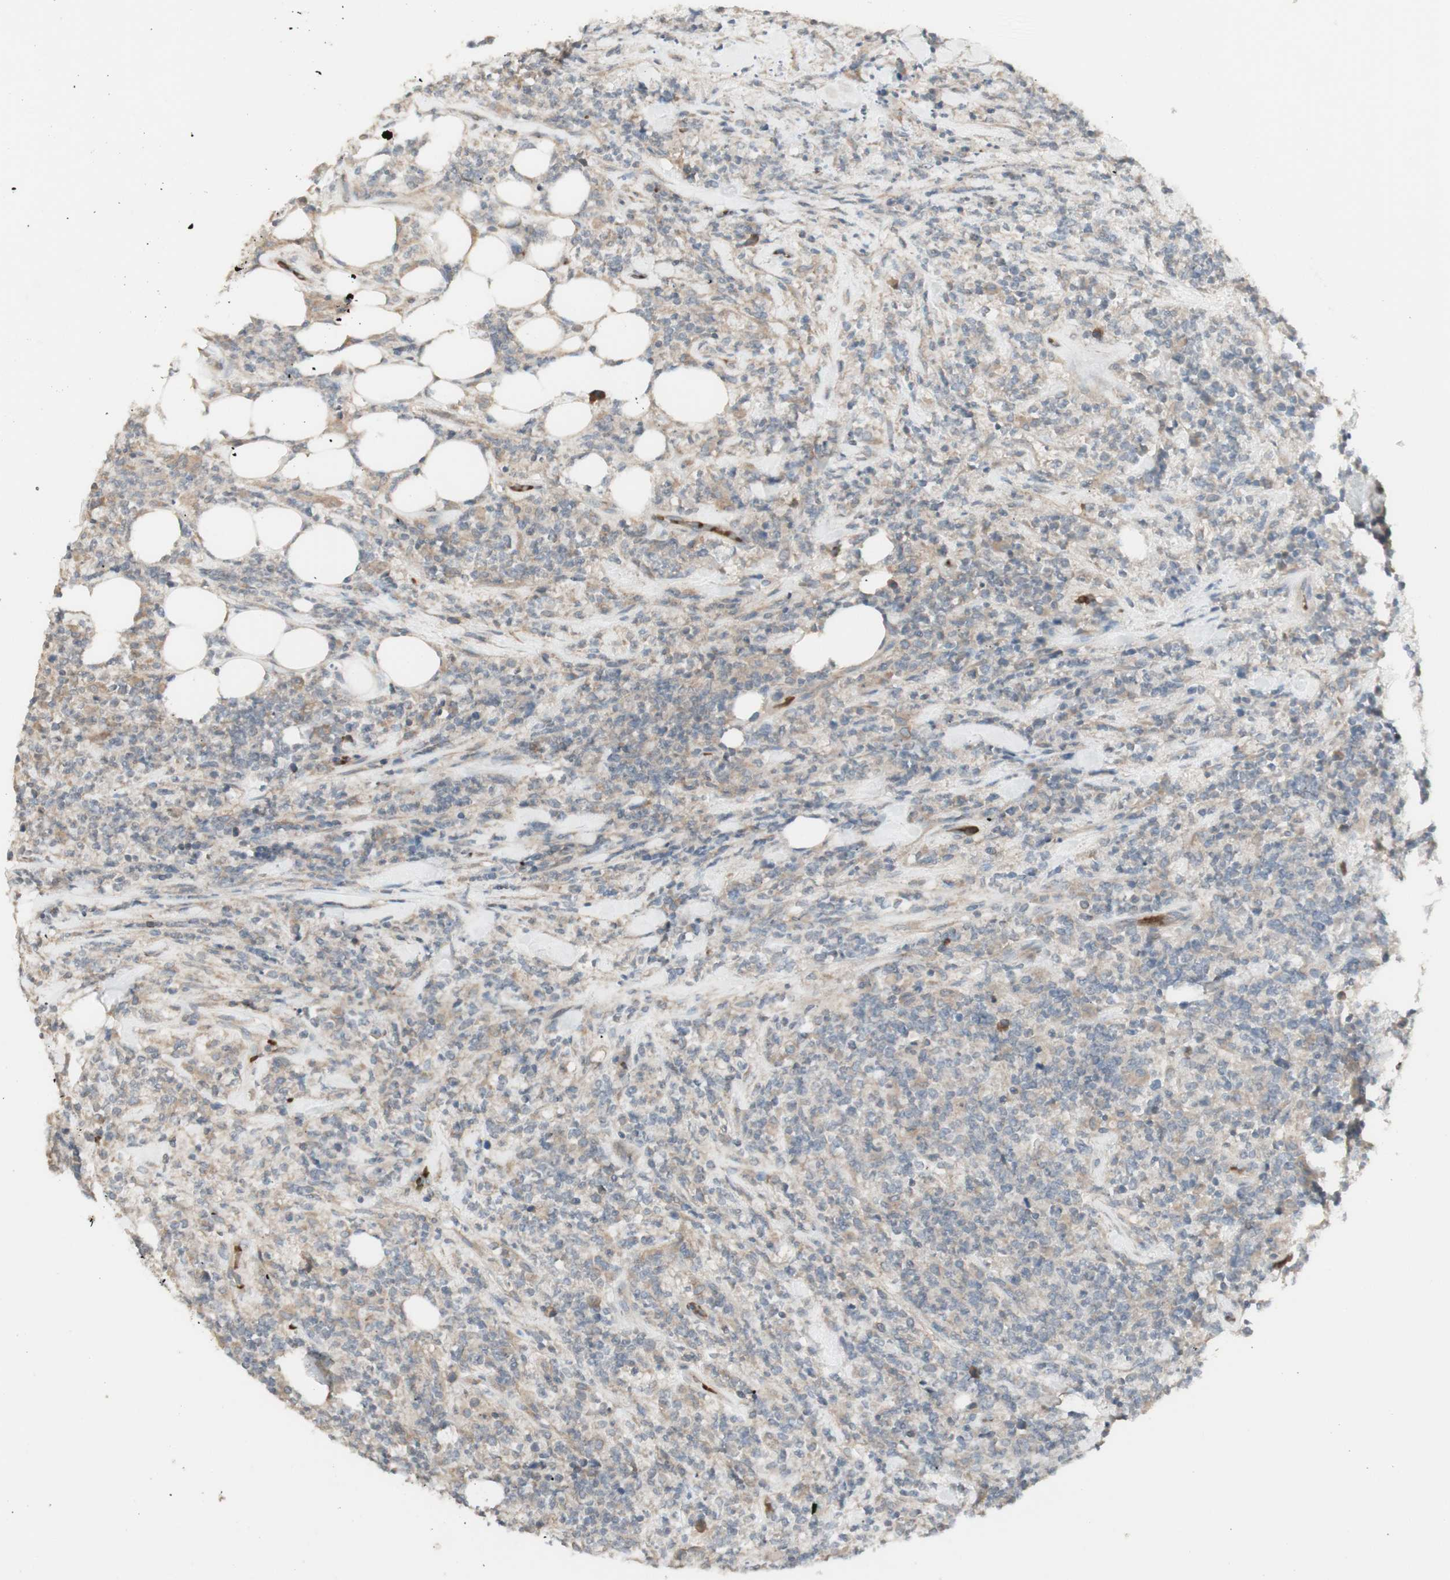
{"staining": {"intensity": "negative", "quantity": "none", "location": "none"}, "tissue": "lymphoma", "cell_type": "Tumor cells", "image_type": "cancer", "snomed": [{"axis": "morphology", "description": "Malignant lymphoma, non-Hodgkin's type, High grade"}, {"axis": "topography", "description": "Soft tissue"}], "caption": "The histopathology image demonstrates no staining of tumor cells in malignant lymphoma, non-Hodgkin's type (high-grade).", "gene": "PTGER4", "patient": {"sex": "male", "age": 18}}